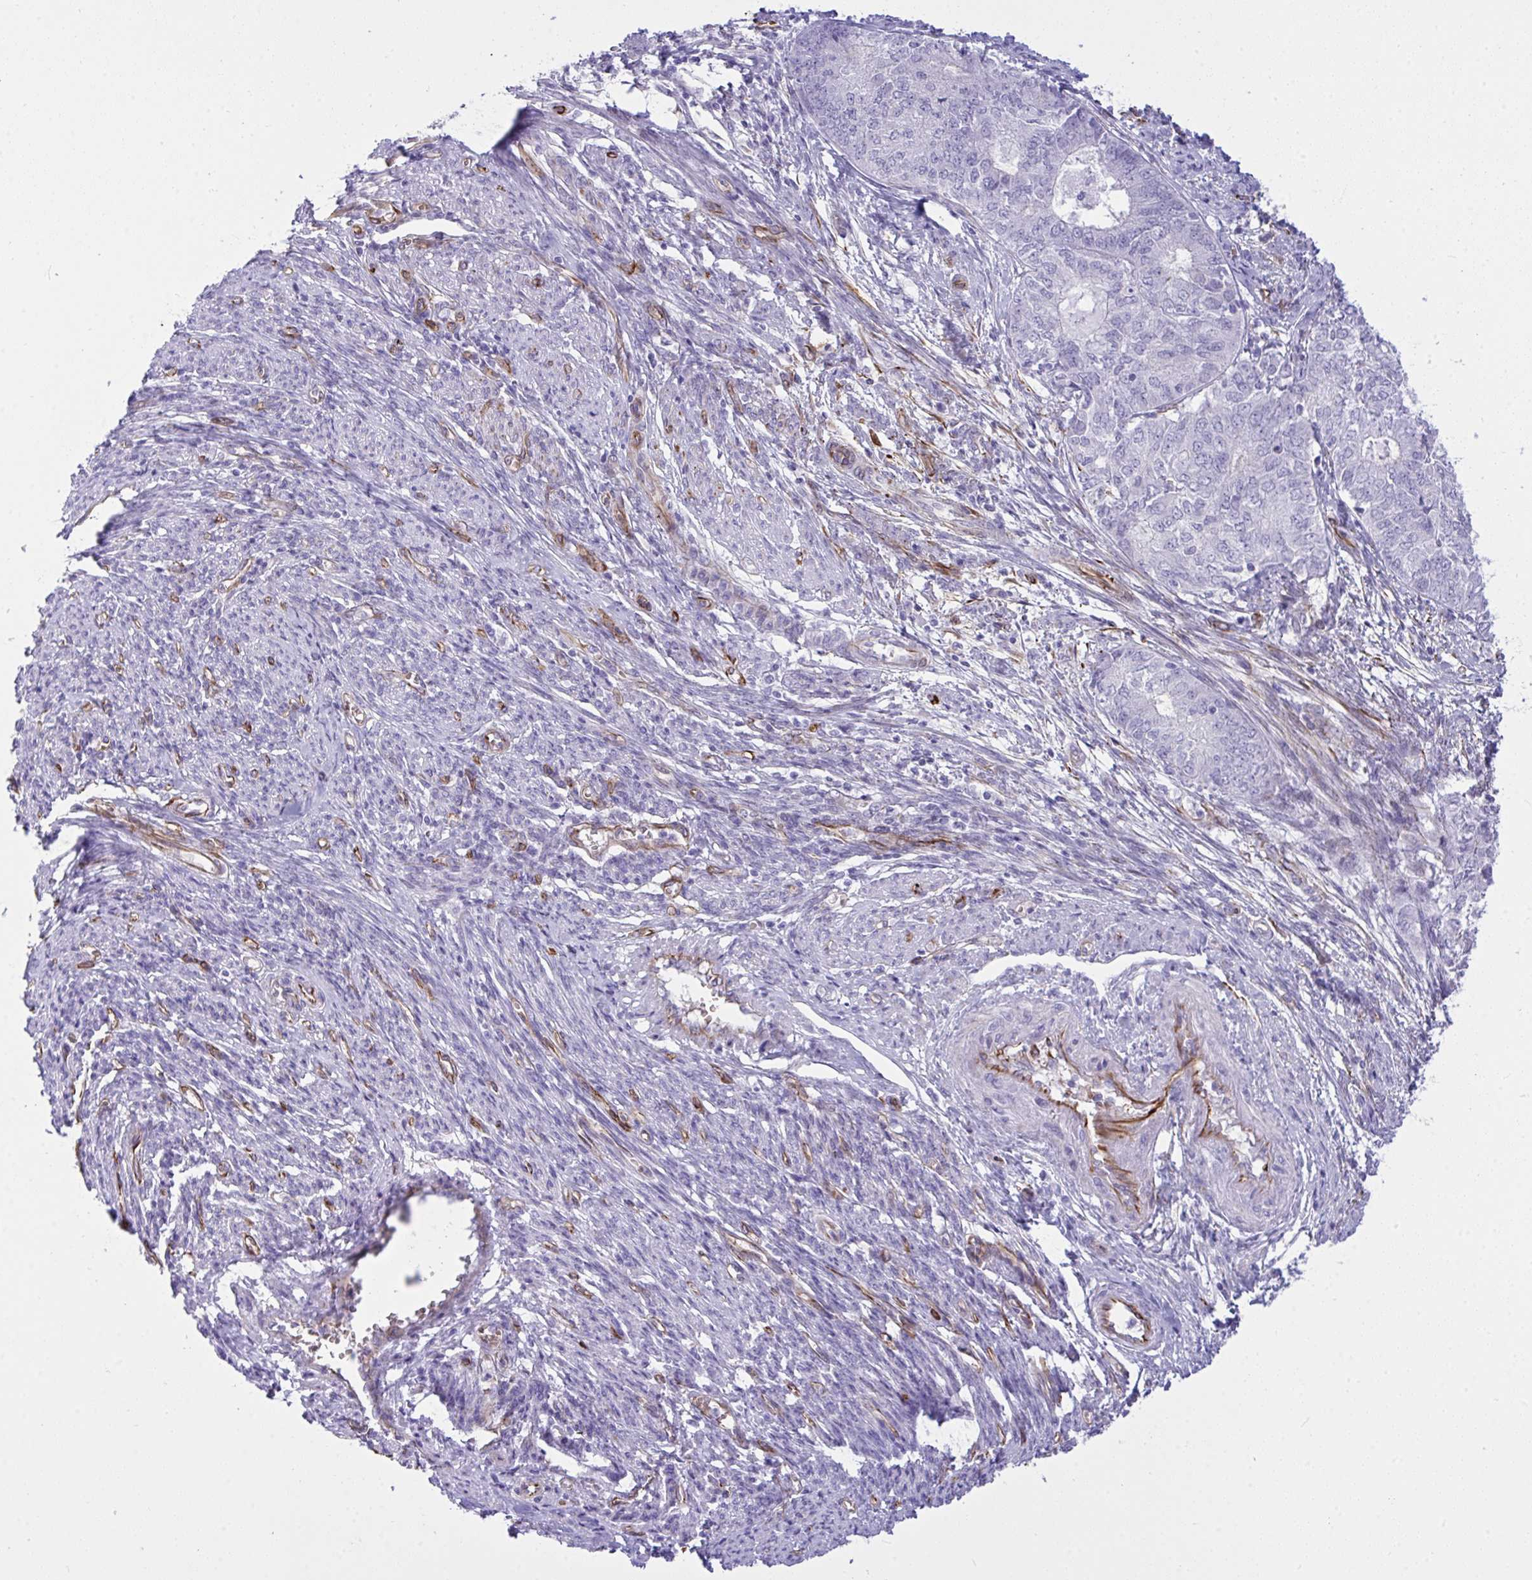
{"staining": {"intensity": "negative", "quantity": "none", "location": "none"}, "tissue": "endometrial cancer", "cell_type": "Tumor cells", "image_type": "cancer", "snomed": [{"axis": "morphology", "description": "Adenocarcinoma, NOS"}, {"axis": "topography", "description": "Endometrium"}], "caption": "Immunohistochemical staining of endometrial cancer (adenocarcinoma) reveals no significant positivity in tumor cells.", "gene": "SLC35B1", "patient": {"sex": "female", "age": 62}}